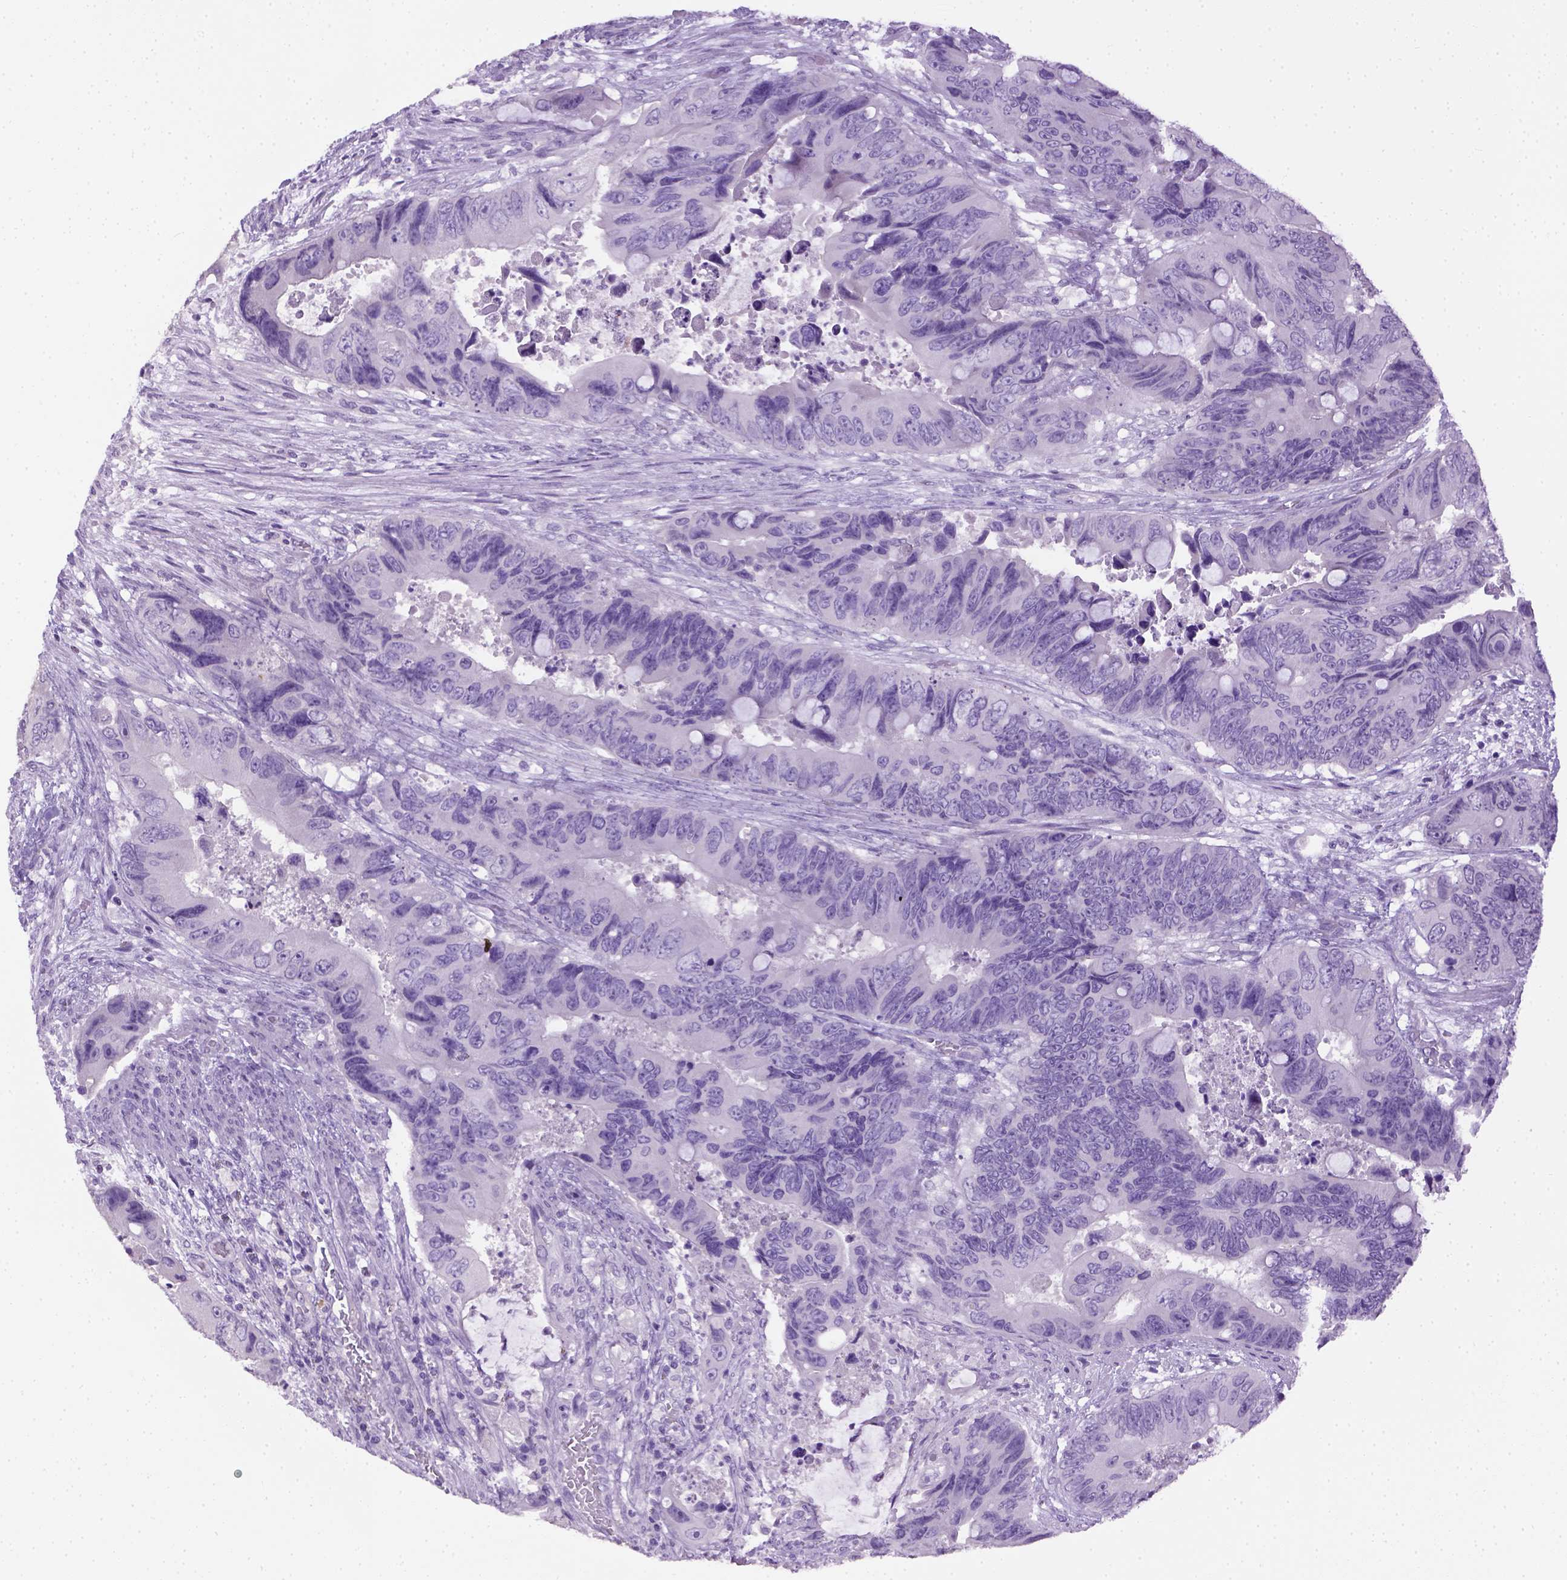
{"staining": {"intensity": "negative", "quantity": "none", "location": "none"}, "tissue": "colorectal cancer", "cell_type": "Tumor cells", "image_type": "cancer", "snomed": [{"axis": "morphology", "description": "Adenocarcinoma, NOS"}, {"axis": "topography", "description": "Rectum"}], "caption": "The IHC image has no significant staining in tumor cells of colorectal adenocarcinoma tissue.", "gene": "CYP24A1", "patient": {"sex": "male", "age": 63}}